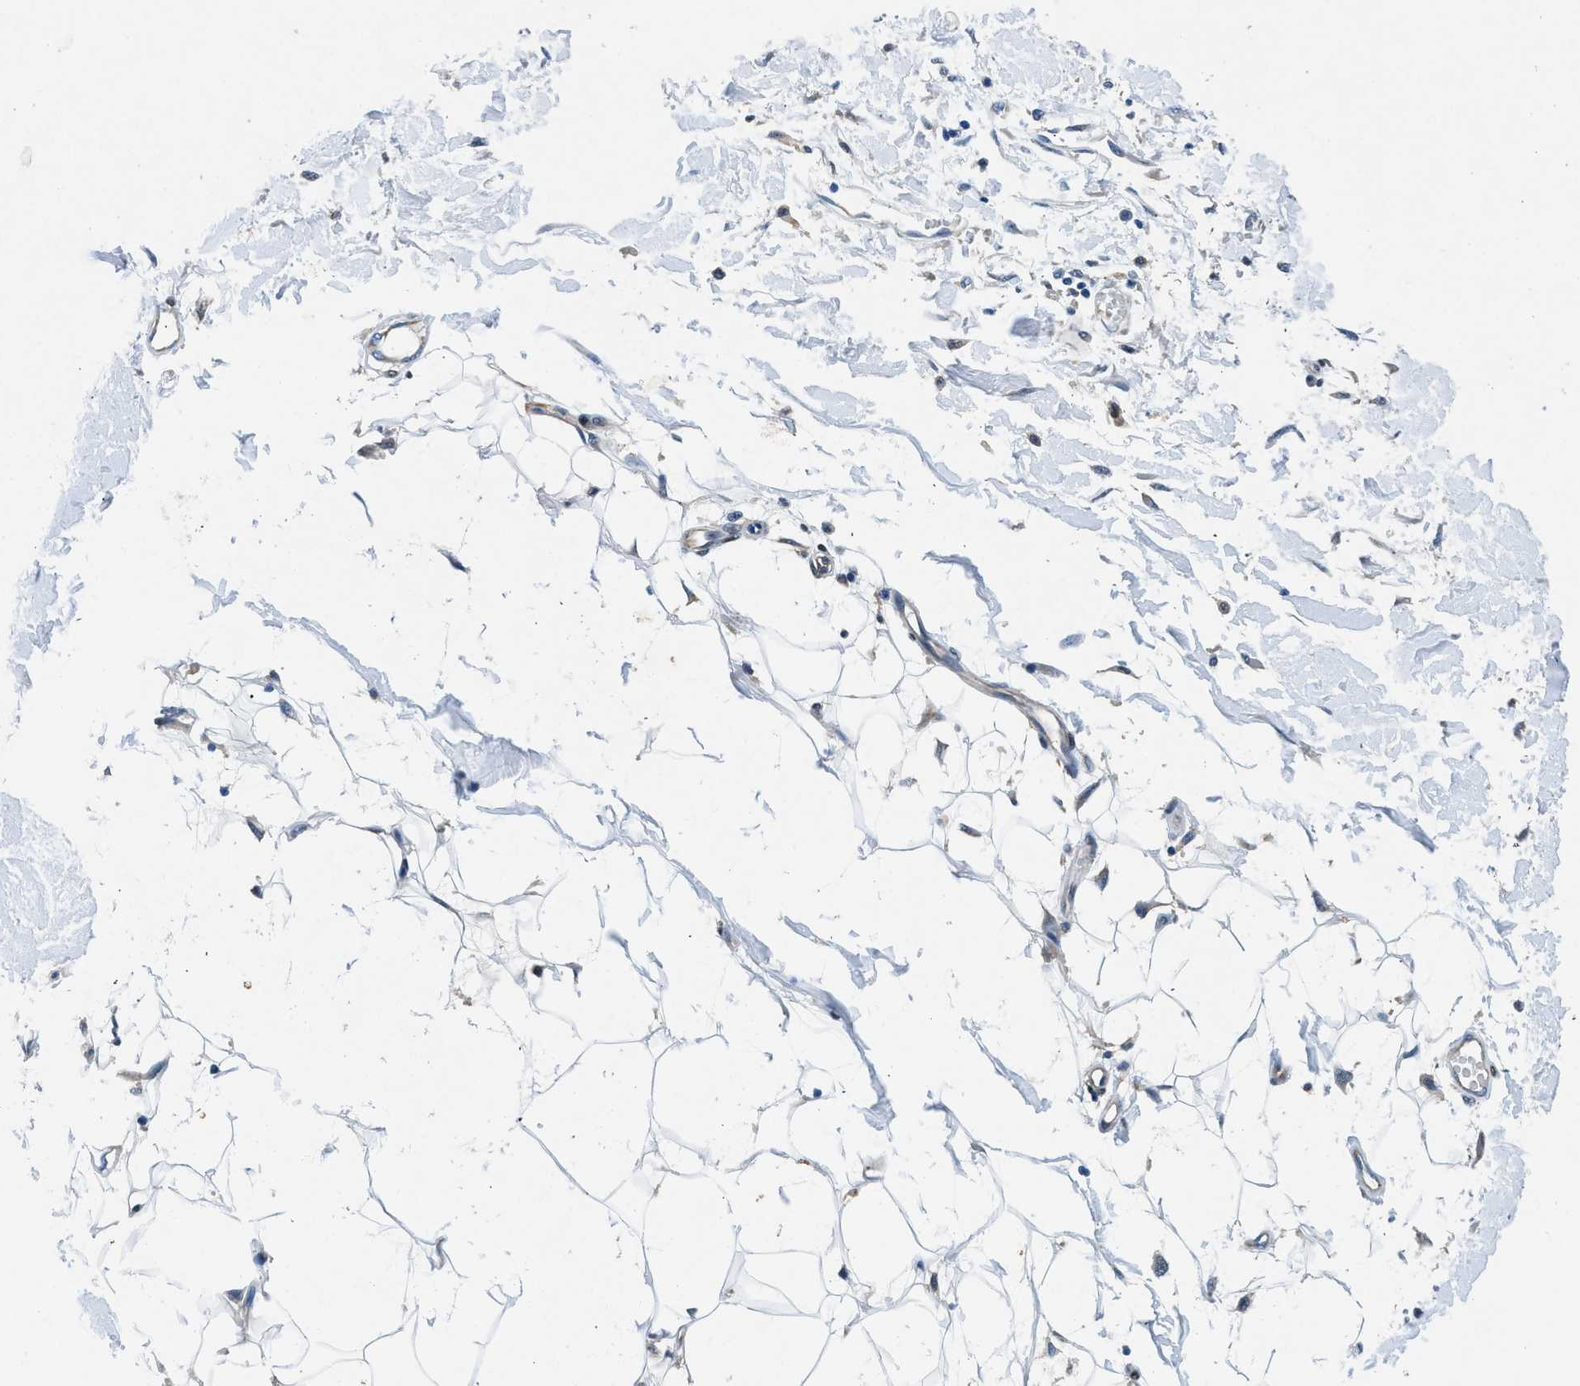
{"staining": {"intensity": "weak", "quantity": "25%-75%", "location": "nuclear"}, "tissue": "adipose tissue", "cell_type": "Adipocytes", "image_type": "normal", "snomed": [{"axis": "morphology", "description": "Normal tissue, NOS"}, {"axis": "morphology", "description": "Squamous cell carcinoma, NOS"}, {"axis": "topography", "description": "Skin"}, {"axis": "topography", "description": "Peripheral nerve tissue"}], "caption": "This histopathology image exhibits immunohistochemistry (IHC) staining of unremarkable adipose tissue, with low weak nuclear positivity in approximately 25%-75% of adipocytes.", "gene": "COPS2", "patient": {"sex": "male", "age": 83}}